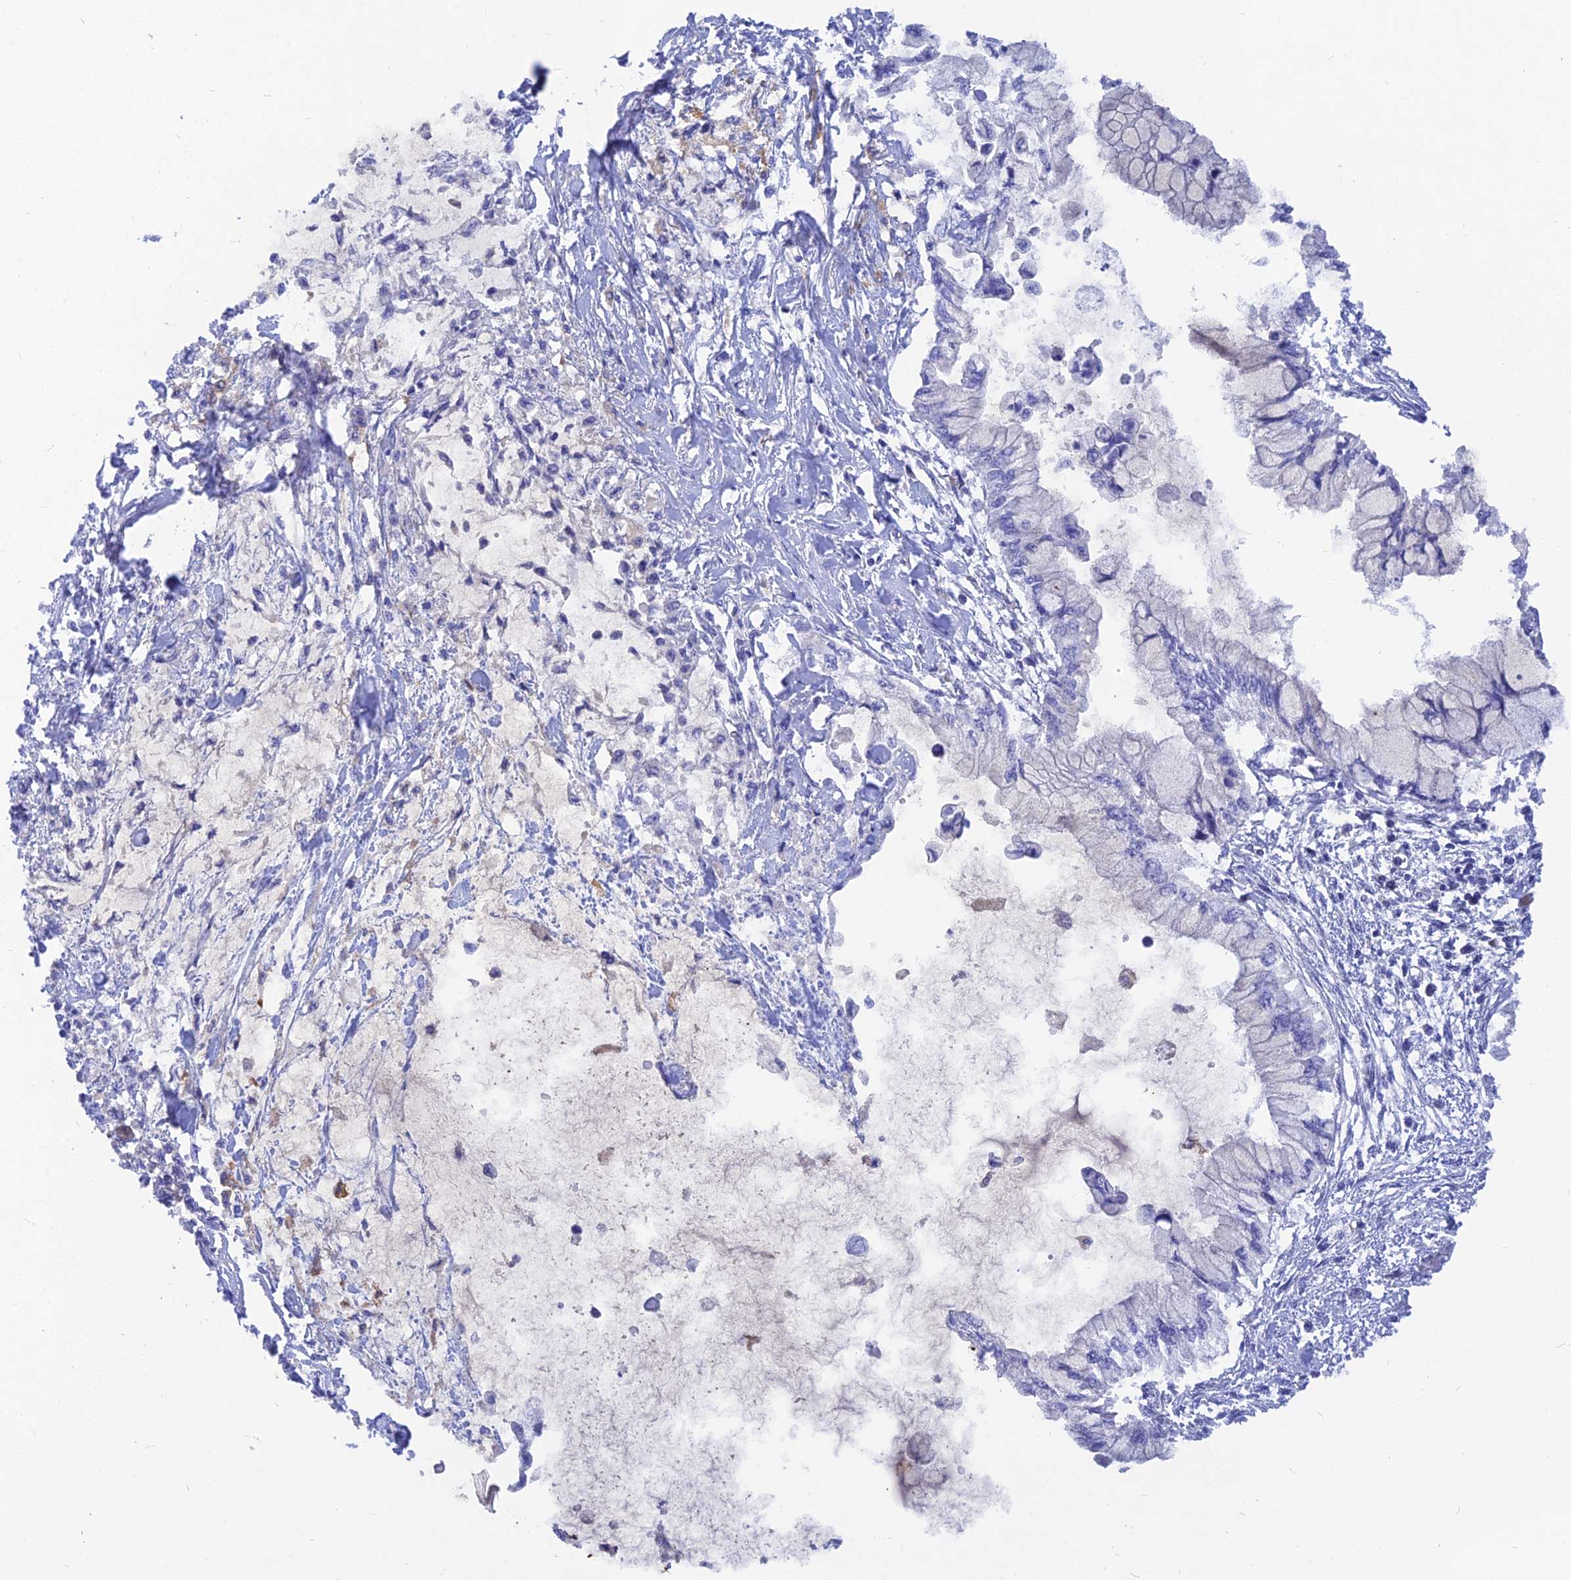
{"staining": {"intensity": "negative", "quantity": "none", "location": "none"}, "tissue": "pancreatic cancer", "cell_type": "Tumor cells", "image_type": "cancer", "snomed": [{"axis": "morphology", "description": "Adenocarcinoma, NOS"}, {"axis": "topography", "description": "Pancreas"}], "caption": "Immunohistochemistry histopathology image of adenocarcinoma (pancreatic) stained for a protein (brown), which exhibits no positivity in tumor cells.", "gene": "CACNA1B", "patient": {"sex": "male", "age": 48}}